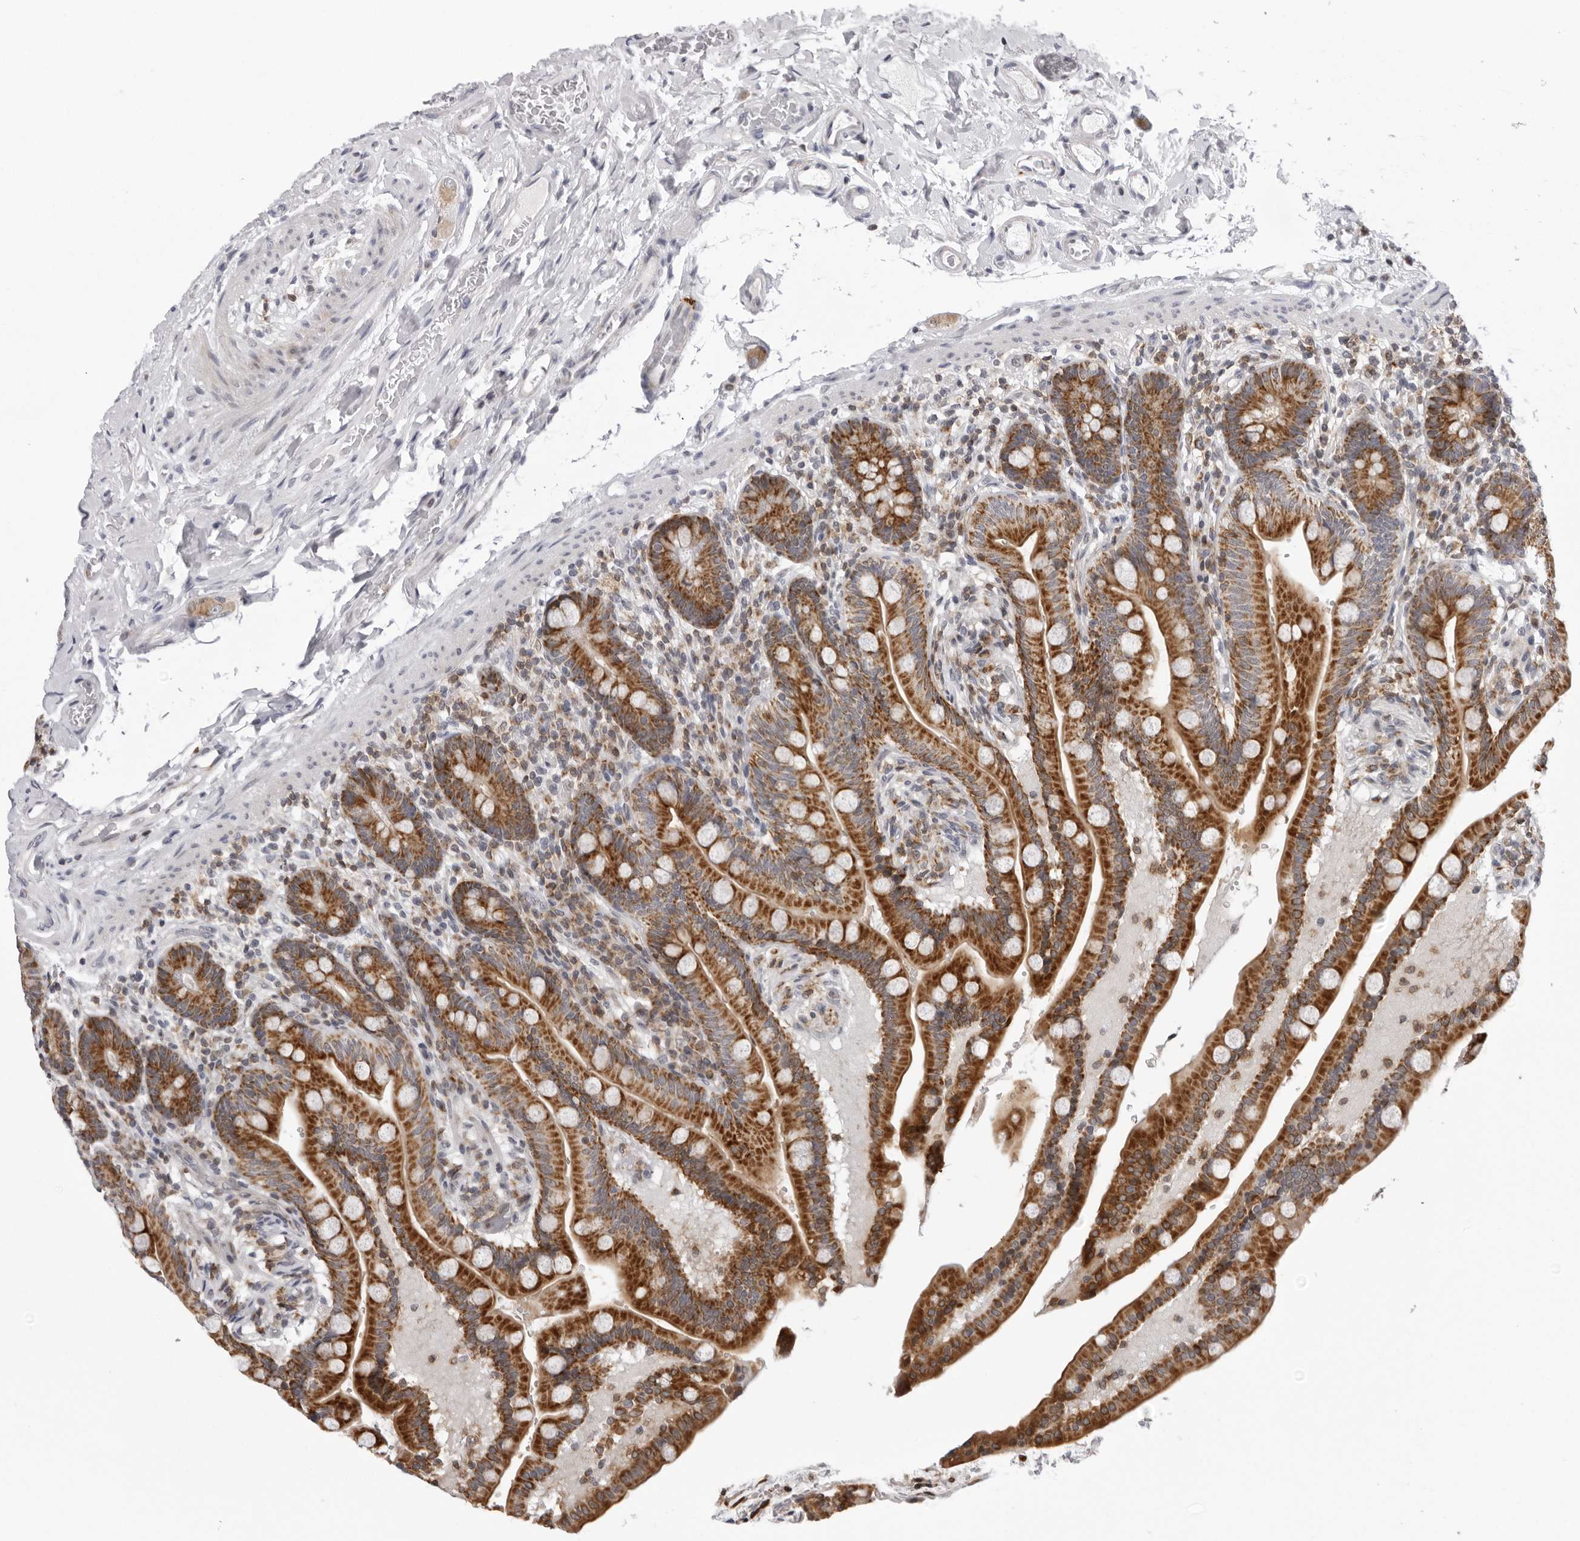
{"staining": {"intensity": "negative", "quantity": "none", "location": "none"}, "tissue": "colon", "cell_type": "Endothelial cells", "image_type": "normal", "snomed": [{"axis": "morphology", "description": "Normal tissue, NOS"}, {"axis": "topography", "description": "Smooth muscle"}, {"axis": "topography", "description": "Colon"}], "caption": "IHC of unremarkable colon exhibits no positivity in endothelial cells. The staining was performed using DAB (3,3'-diaminobenzidine) to visualize the protein expression in brown, while the nuclei were stained in blue with hematoxylin (Magnification: 20x).", "gene": "CPT2", "patient": {"sex": "male", "age": 73}}